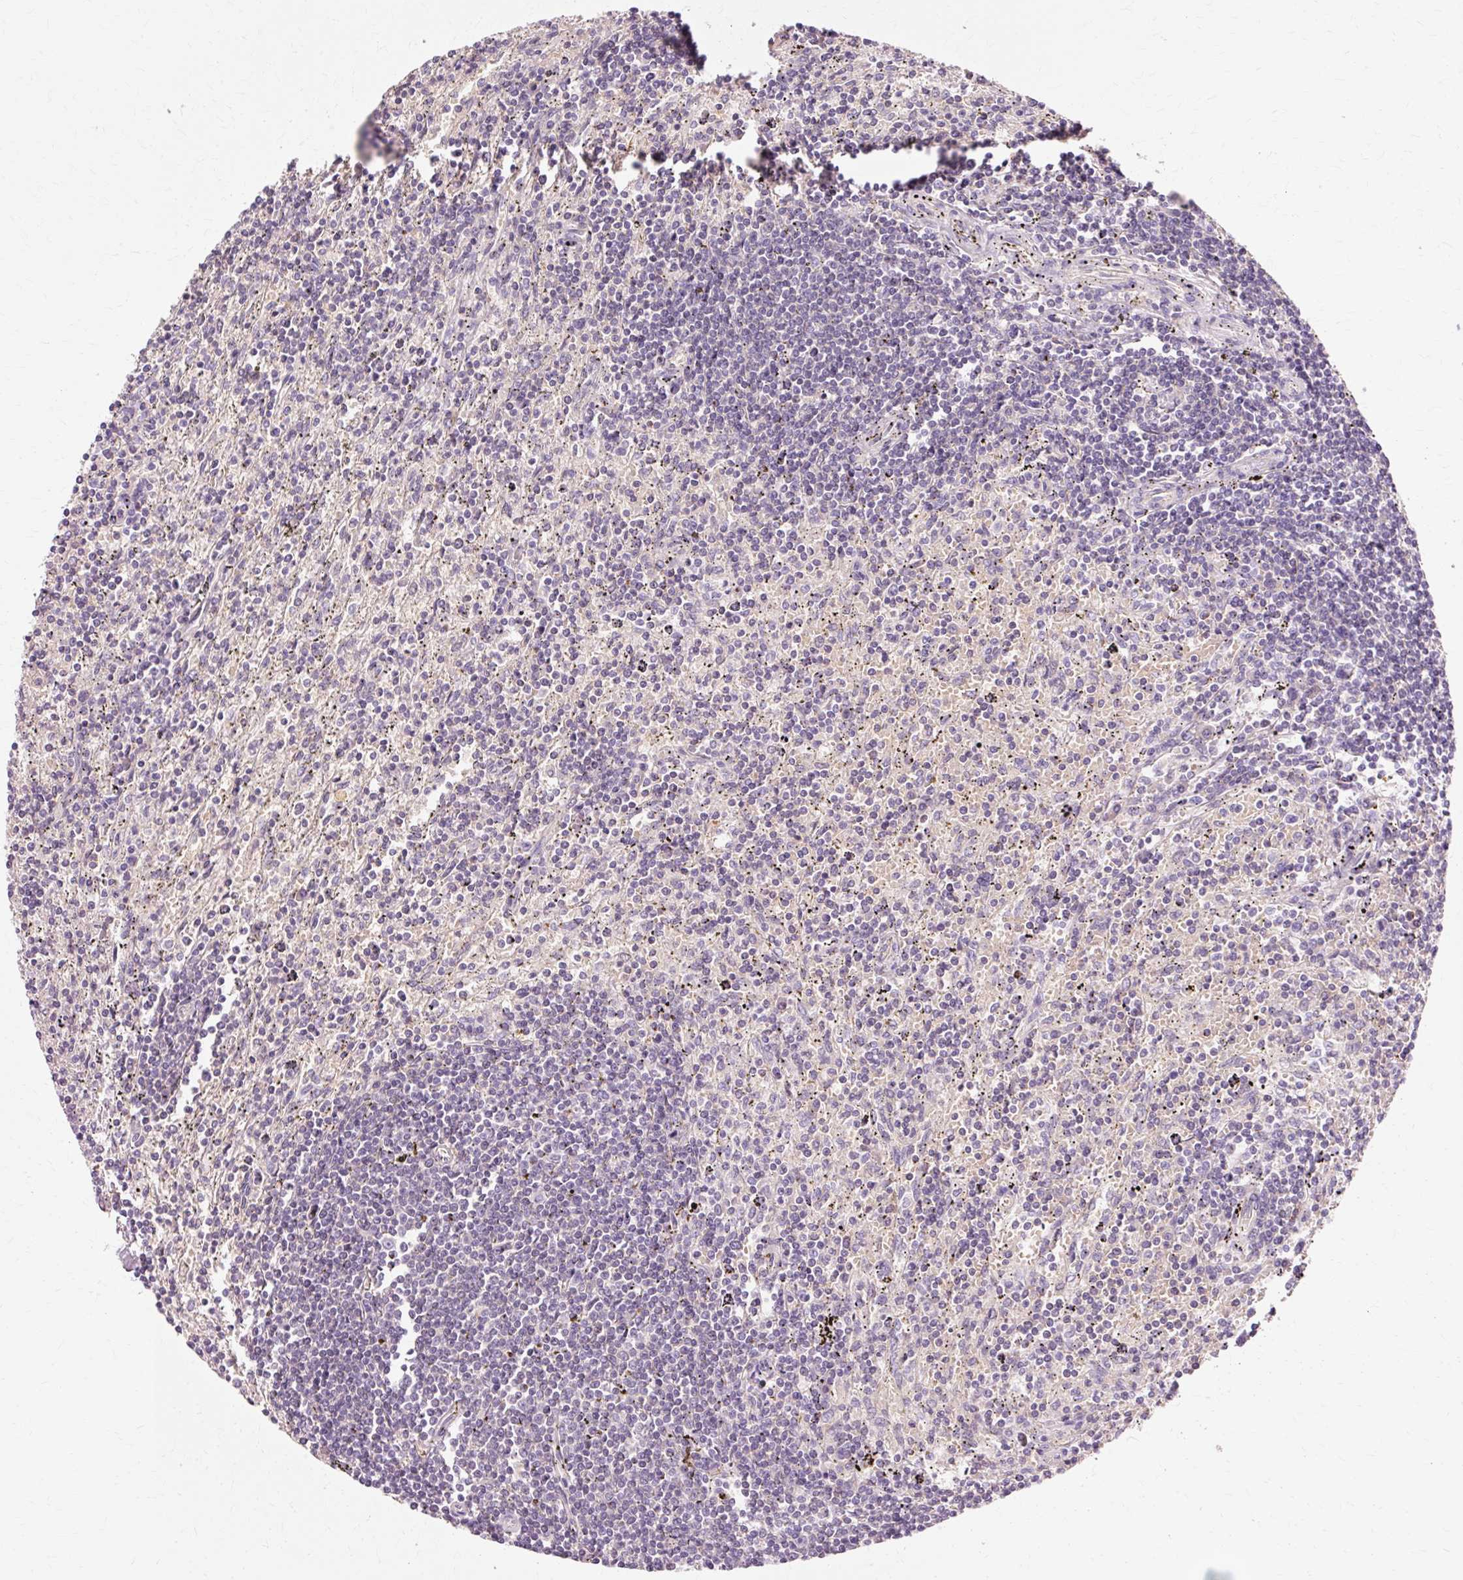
{"staining": {"intensity": "negative", "quantity": "none", "location": "none"}, "tissue": "lymphoma", "cell_type": "Tumor cells", "image_type": "cancer", "snomed": [{"axis": "morphology", "description": "Malignant lymphoma, non-Hodgkin's type, Low grade"}, {"axis": "topography", "description": "Spleen"}], "caption": "Immunohistochemistry (IHC) of lymphoma exhibits no positivity in tumor cells.", "gene": "VN1R2", "patient": {"sex": "male", "age": 76}}